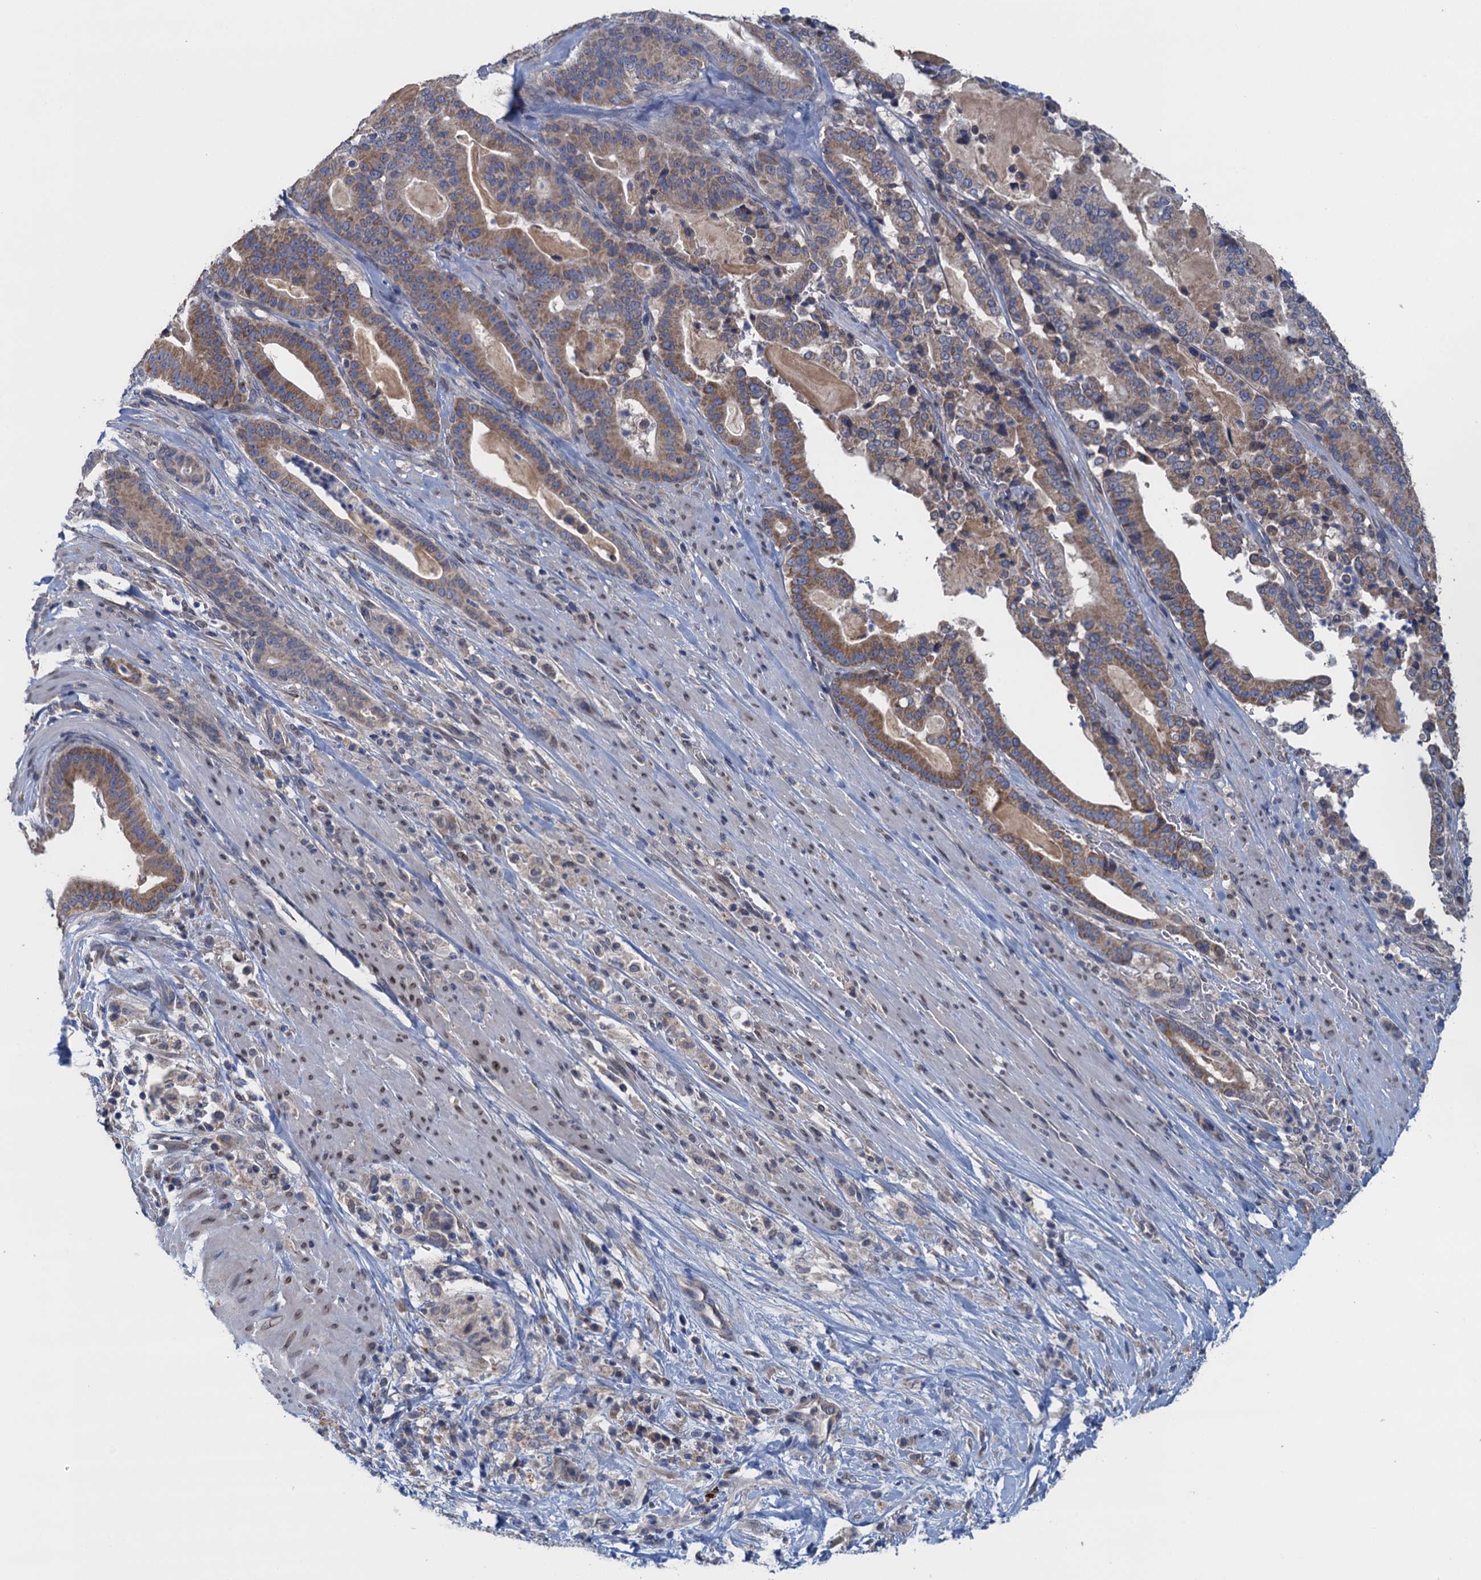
{"staining": {"intensity": "moderate", "quantity": "25%-75%", "location": "cytoplasmic/membranous"}, "tissue": "pancreatic cancer", "cell_type": "Tumor cells", "image_type": "cancer", "snomed": [{"axis": "morphology", "description": "Adenocarcinoma, NOS"}, {"axis": "topography", "description": "Pancreas"}], "caption": "Adenocarcinoma (pancreatic) stained for a protein shows moderate cytoplasmic/membranous positivity in tumor cells. The staining was performed using DAB, with brown indicating positive protein expression. Nuclei are stained blue with hematoxylin.", "gene": "CTU2", "patient": {"sex": "male", "age": 63}}